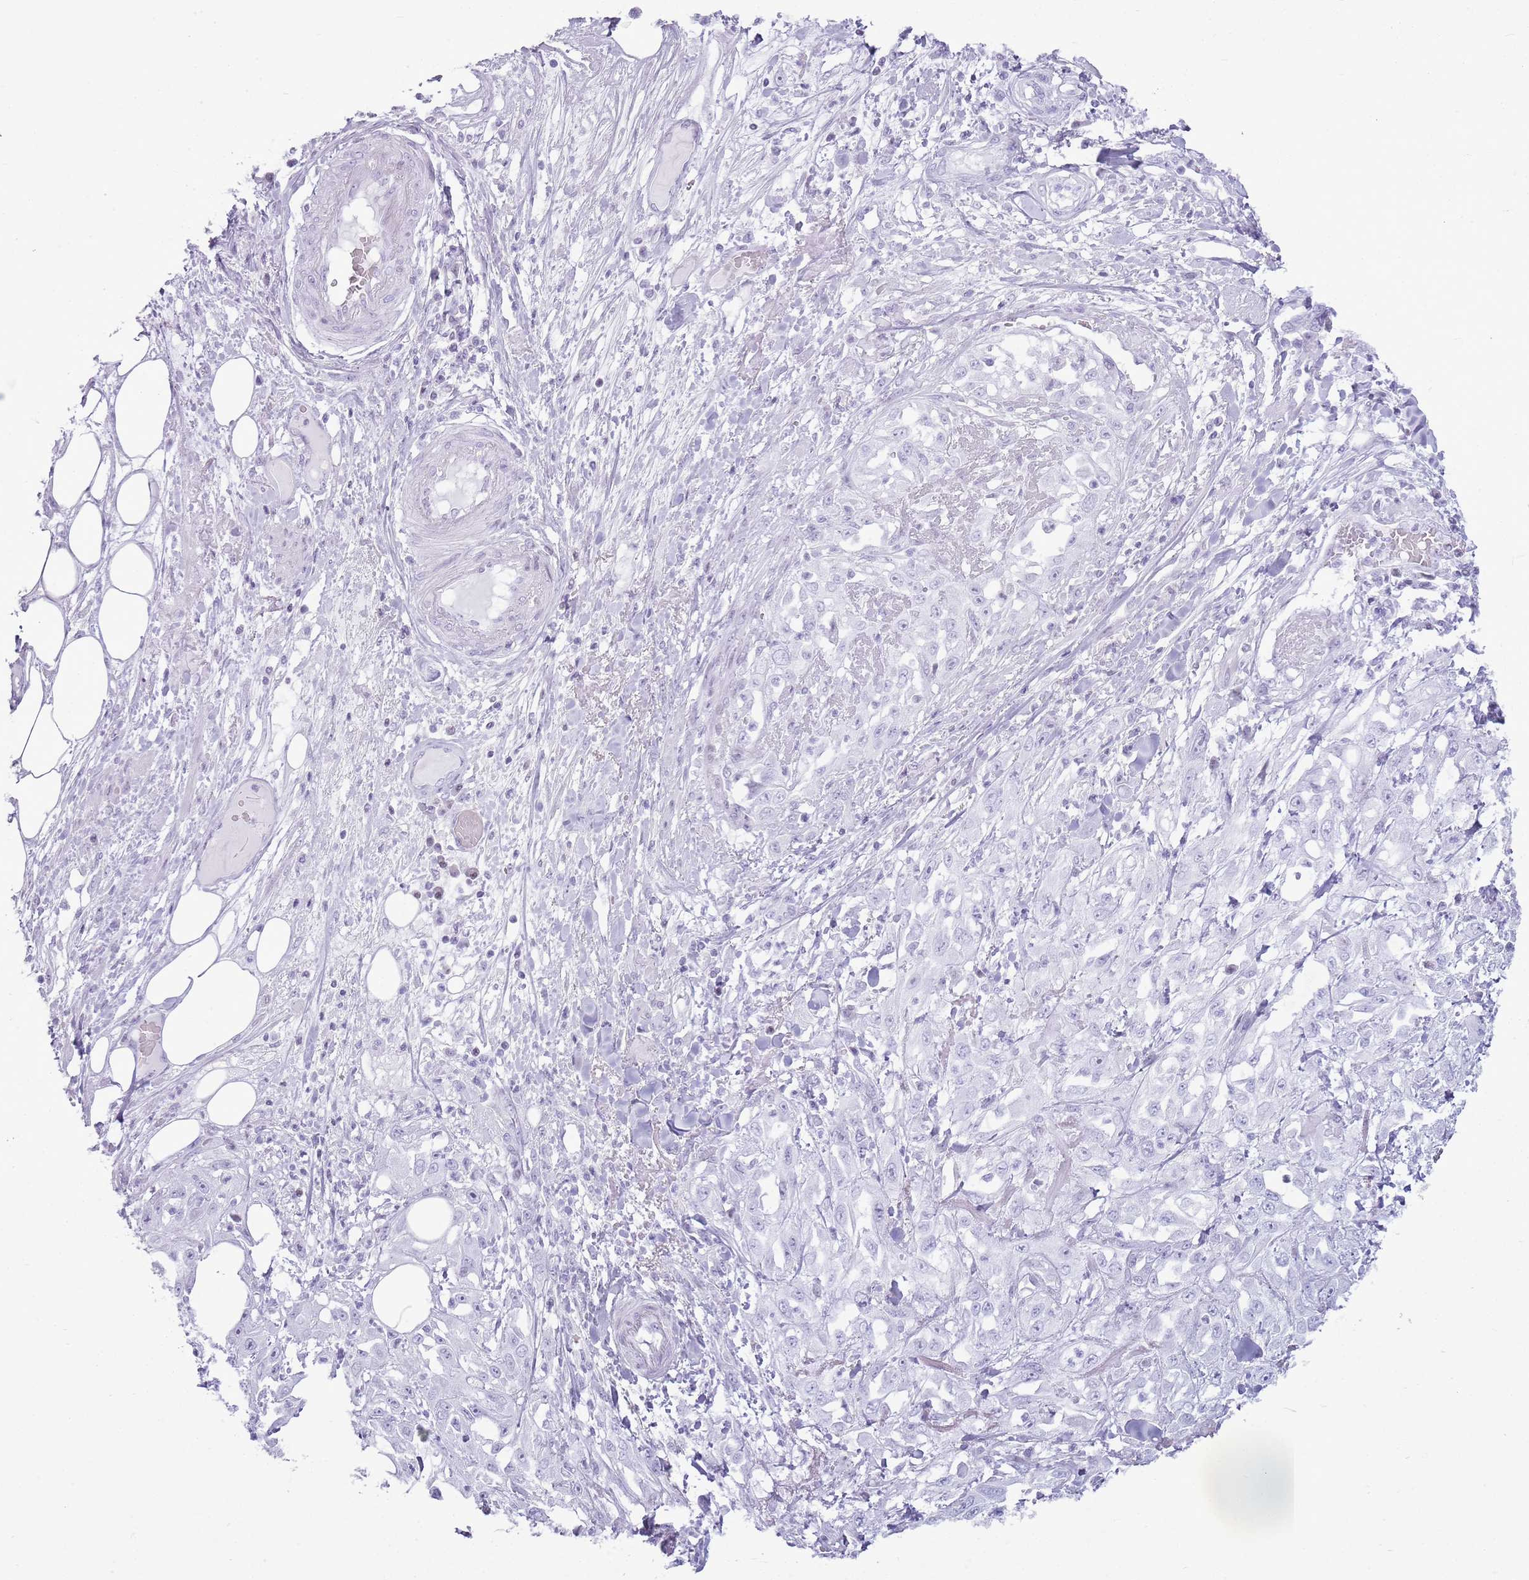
{"staining": {"intensity": "negative", "quantity": "none", "location": "none"}, "tissue": "skin cancer", "cell_type": "Tumor cells", "image_type": "cancer", "snomed": [{"axis": "morphology", "description": "Squamous cell carcinoma, NOS"}, {"axis": "morphology", "description": "Squamous cell carcinoma, metastatic, NOS"}, {"axis": "topography", "description": "Skin"}, {"axis": "topography", "description": "Lymph node"}], "caption": "IHC of skin cancer displays no expression in tumor cells.", "gene": "ASIP", "patient": {"sex": "male", "age": 75}}